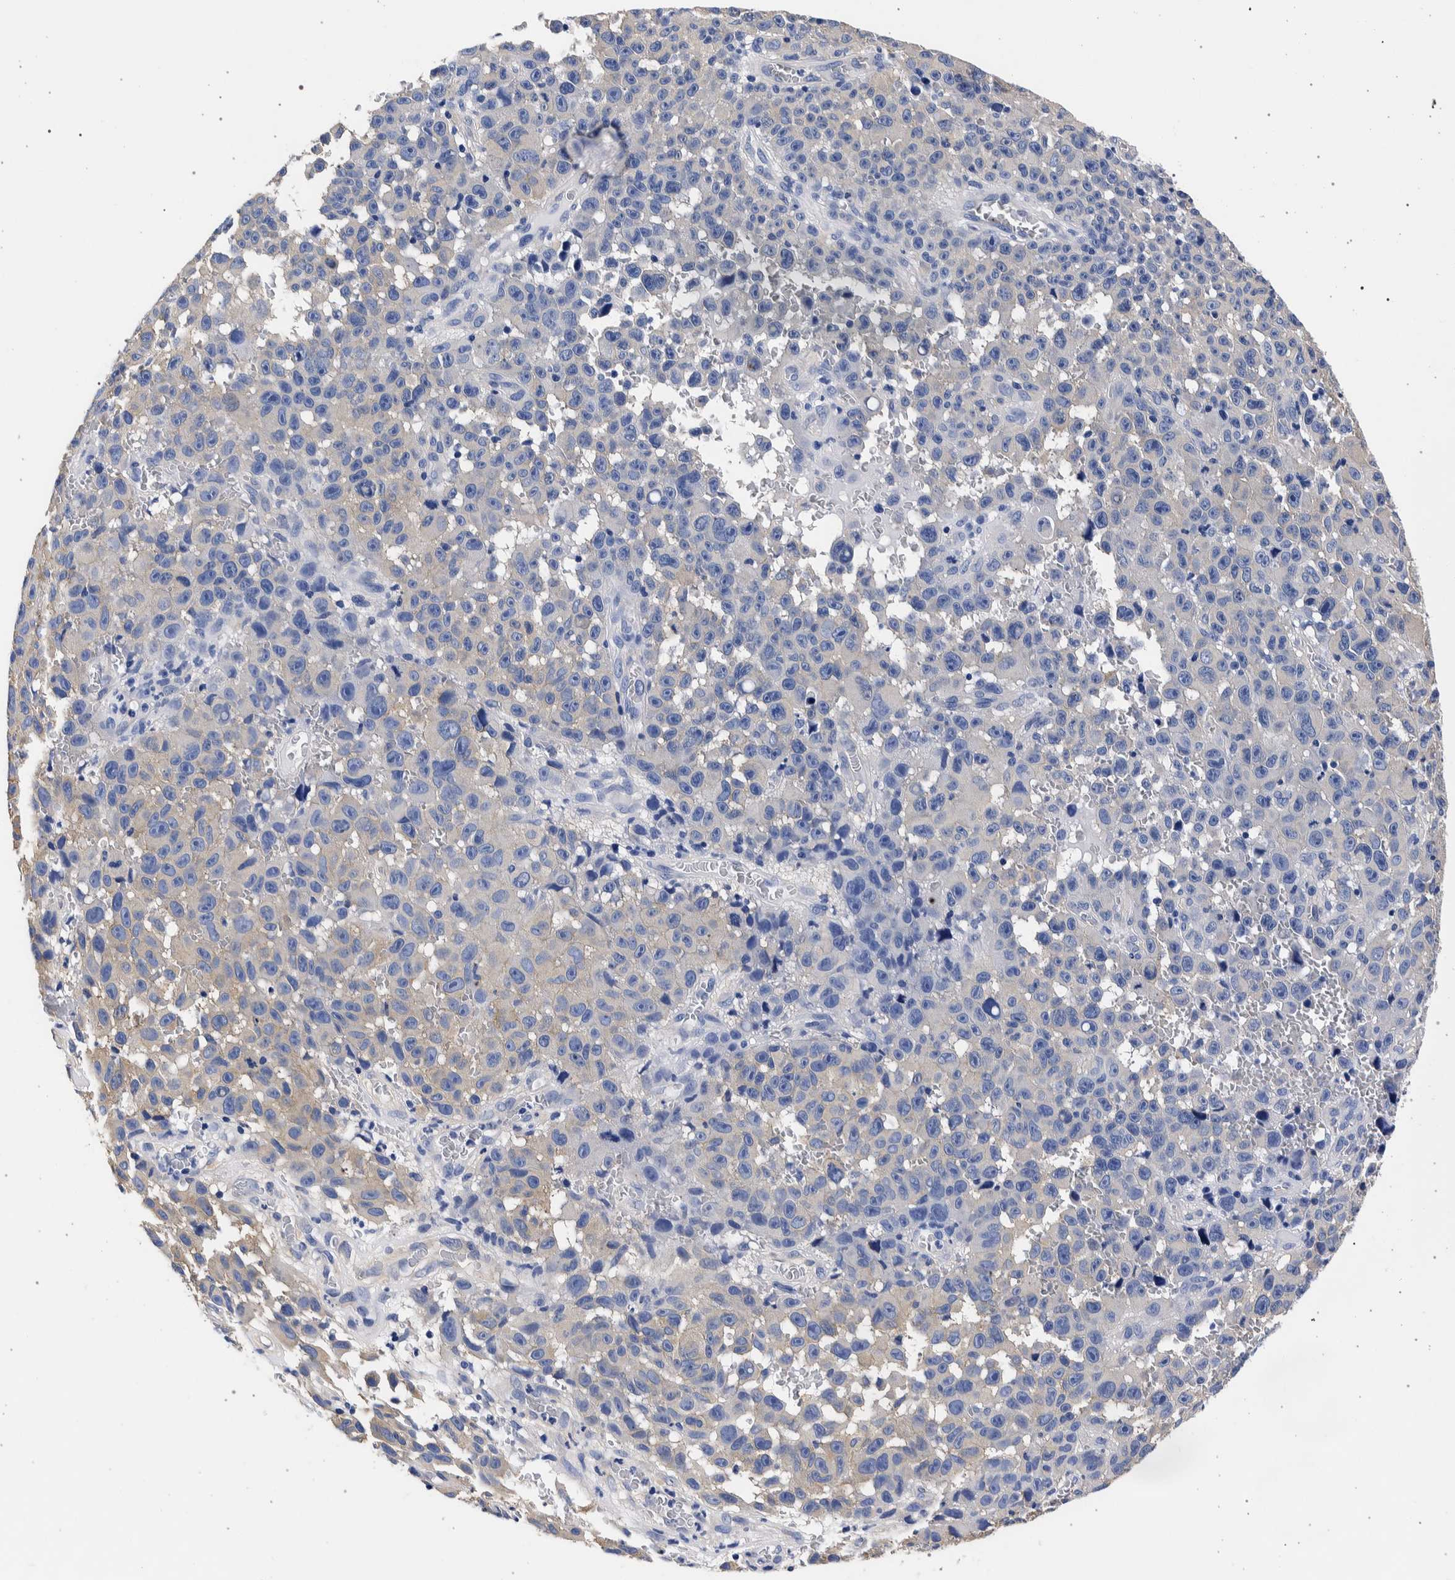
{"staining": {"intensity": "negative", "quantity": "none", "location": "none"}, "tissue": "melanoma", "cell_type": "Tumor cells", "image_type": "cancer", "snomed": [{"axis": "morphology", "description": "Malignant melanoma, NOS"}, {"axis": "topography", "description": "Skin"}], "caption": "Immunohistochemical staining of human melanoma shows no significant positivity in tumor cells. The staining was performed using DAB (3,3'-diaminobenzidine) to visualize the protein expression in brown, while the nuclei were stained in blue with hematoxylin (Magnification: 20x).", "gene": "NIBAN2", "patient": {"sex": "female", "age": 82}}